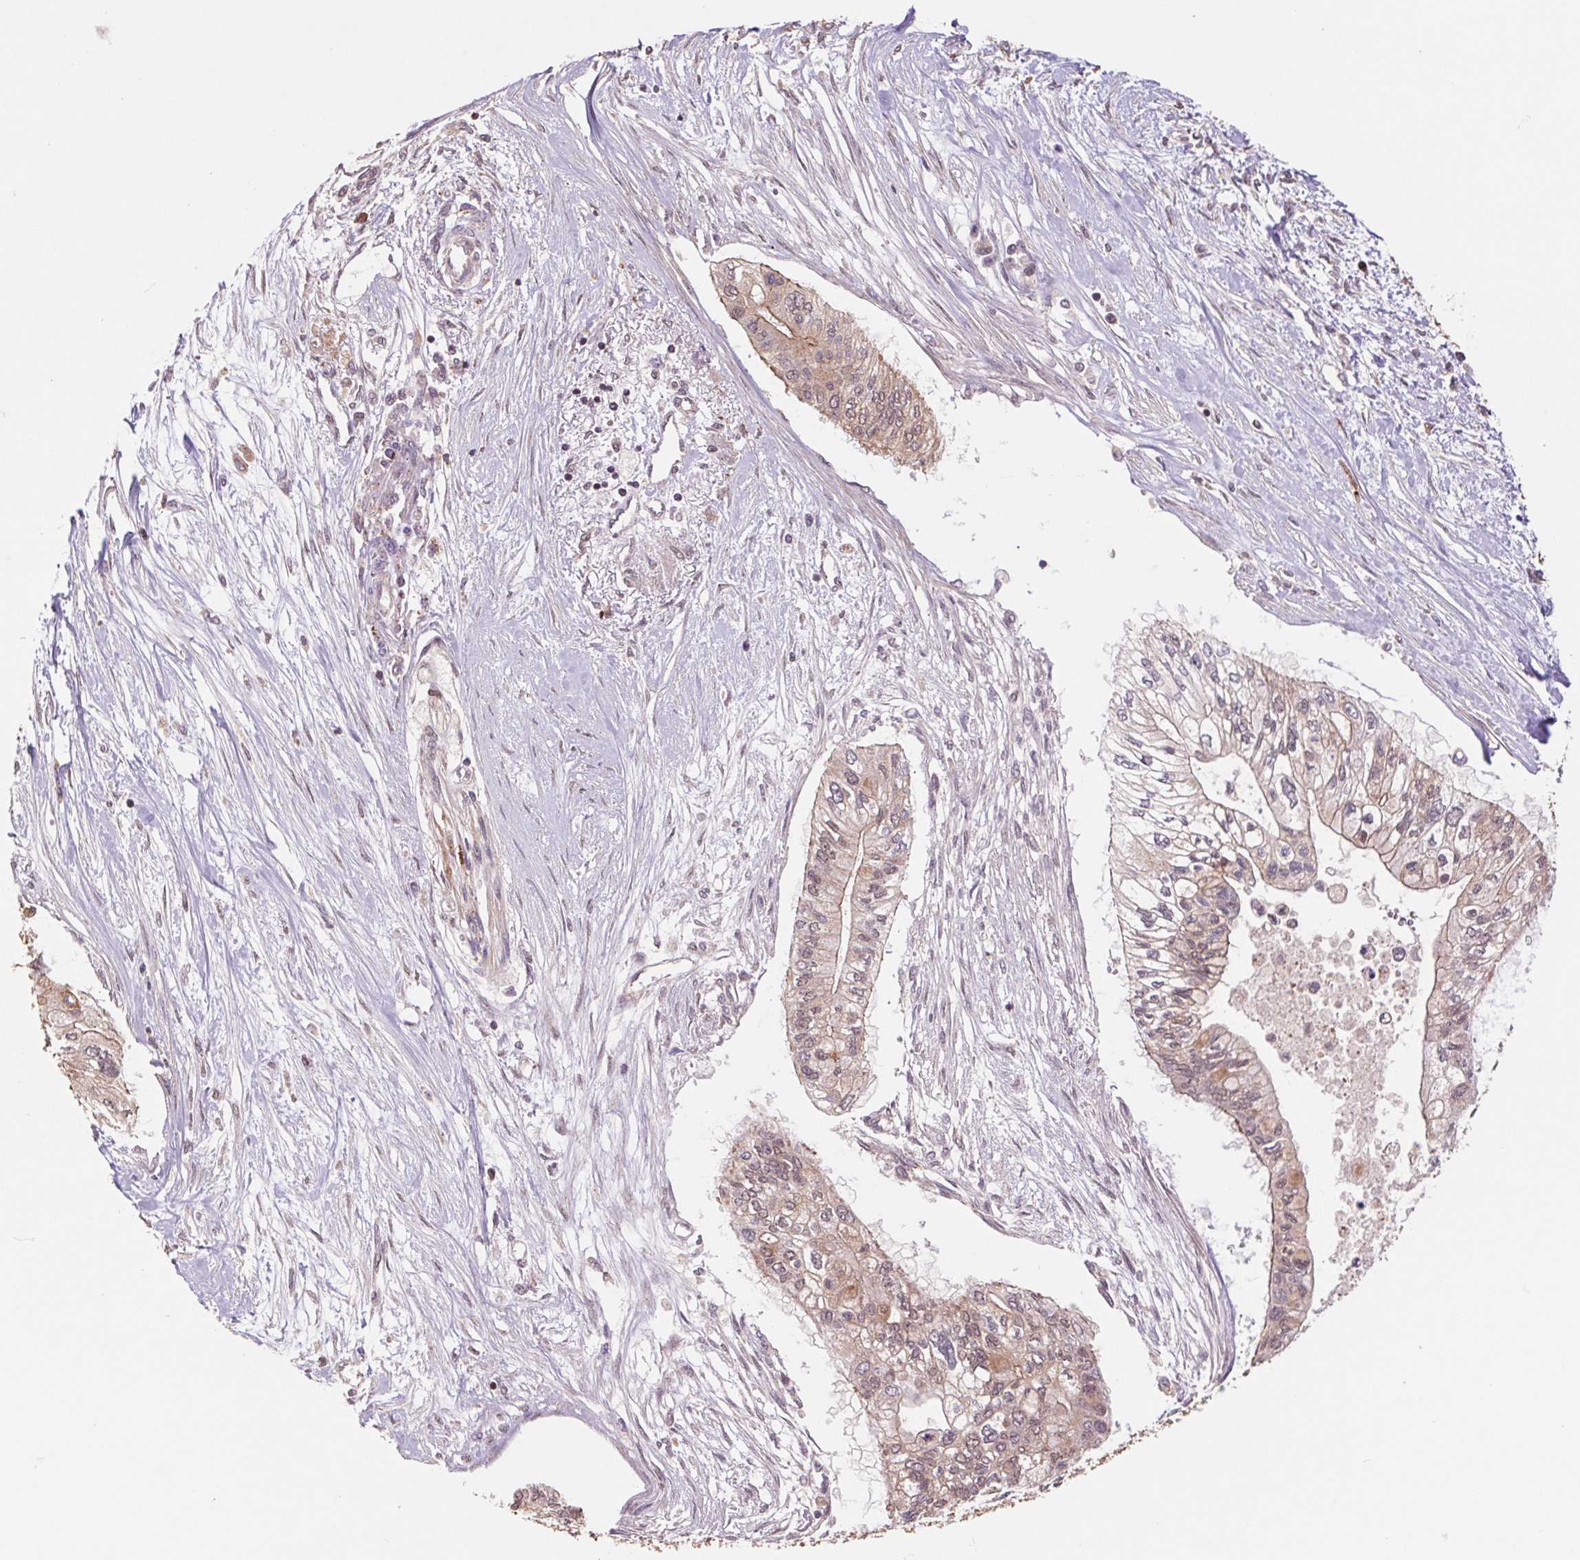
{"staining": {"intensity": "weak", "quantity": "25%-75%", "location": "cytoplasmic/membranous"}, "tissue": "pancreatic cancer", "cell_type": "Tumor cells", "image_type": "cancer", "snomed": [{"axis": "morphology", "description": "Adenocarcinoma, NOS"}, {"axis": "topography", "description": "Pancreas"}], "caption": "The photomicrograph shows immunohistochemical staining of adenocarcinoma (pancreatic). There is weak cytoplasmic/membranous staining is present in approximately 25%-75% of tumor cells.", "gene": "PDHA1", "patient": {"sex": "female", "age": 77}}